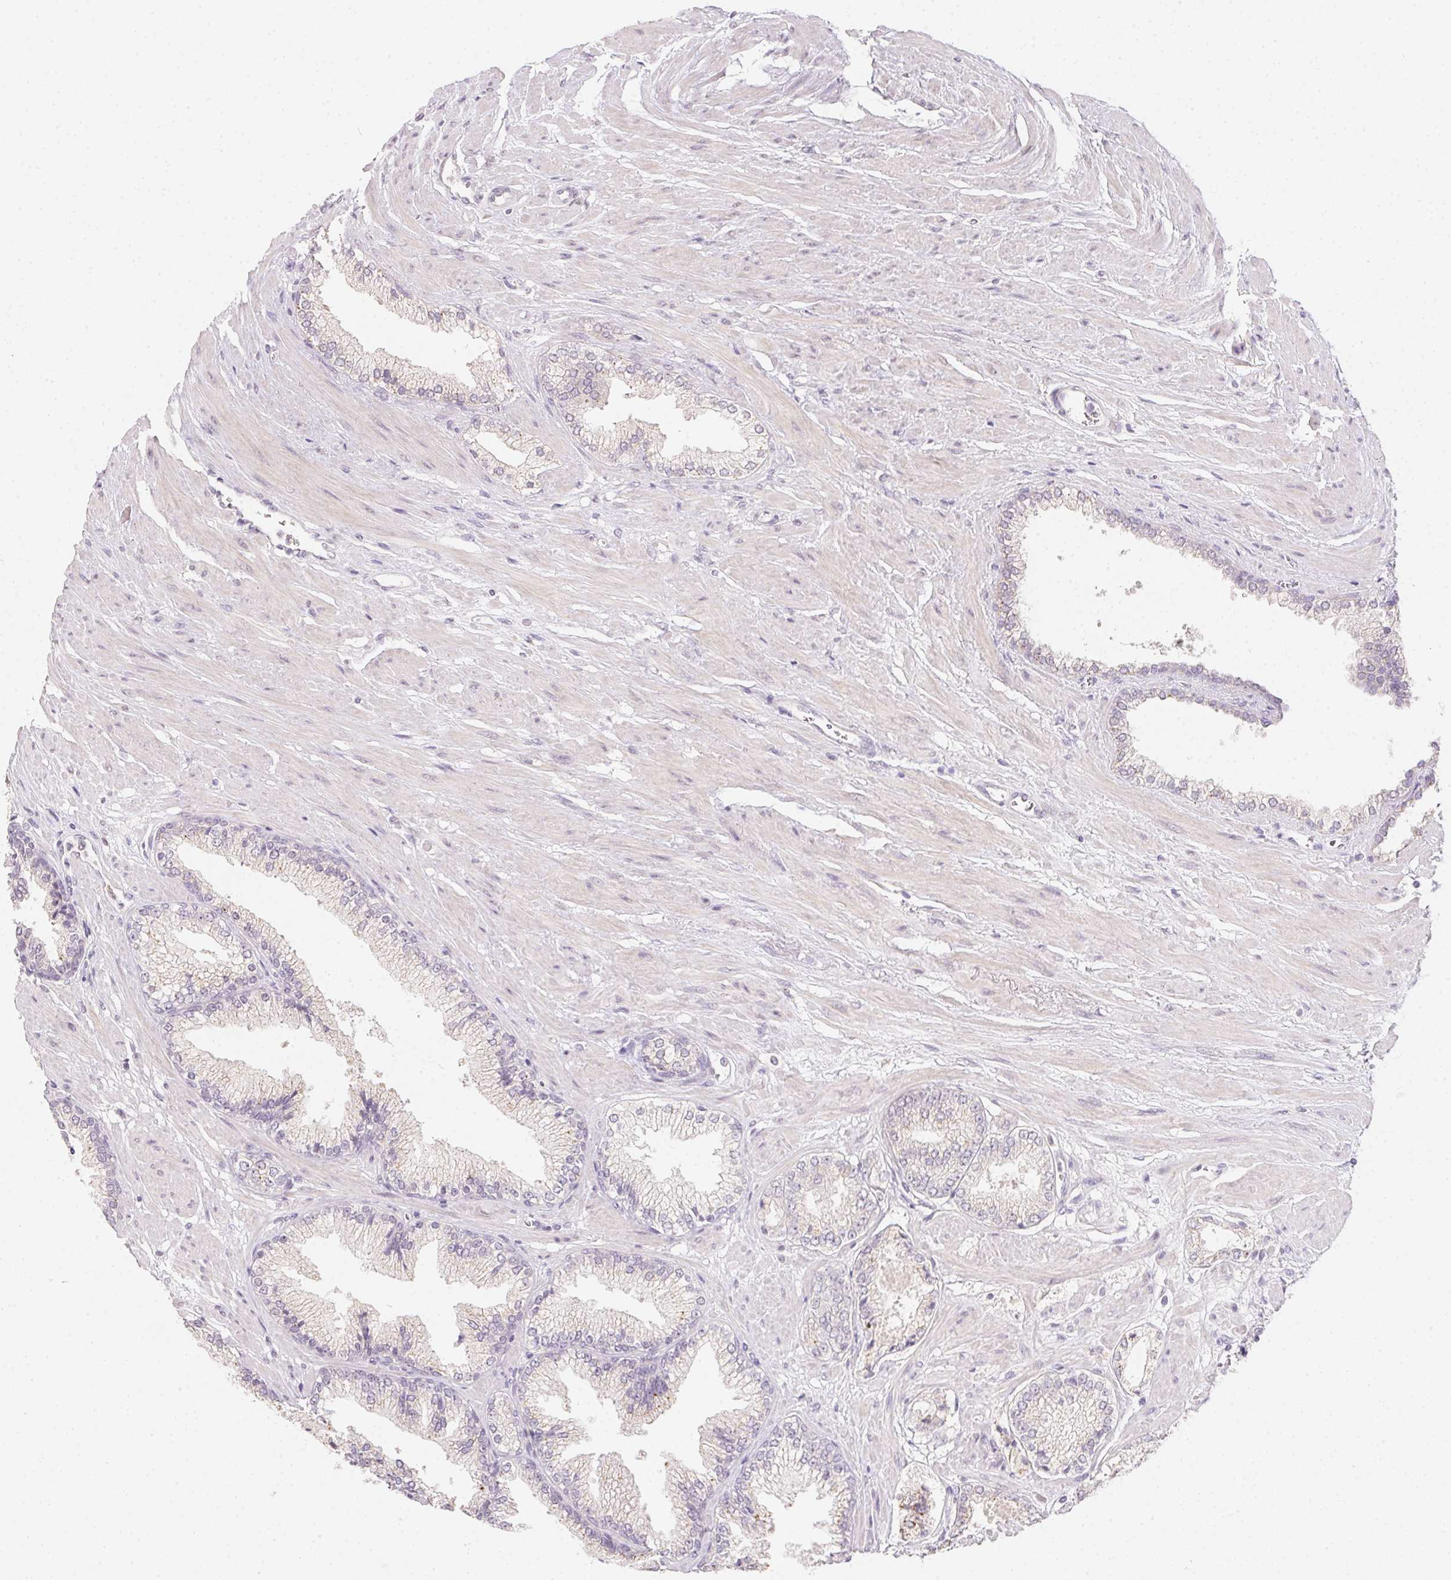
{"staining": {"intensity": "moderate", "quantity": "<25%", "location": "cytoplasmic/membranous"}, "tissue": "prostate cancer", "cell_type": "Tumor cells", "image_type": "cancer", "snomed": [{"axis": "morphology", "description": "Adenocarcinoma, High grade"}, {"axis": "topography", "description": "Prostate"}], "caption": "Prostate cancer (adenocarcinoma (high-grade)) stained with immunohistochemistry (IHC) shows moderate cytoplasmic/membranous positivity in approximately <25% of tumor cells.", "gene": "SLC6A18", "patient": {"sex": "male", "age": 64}}